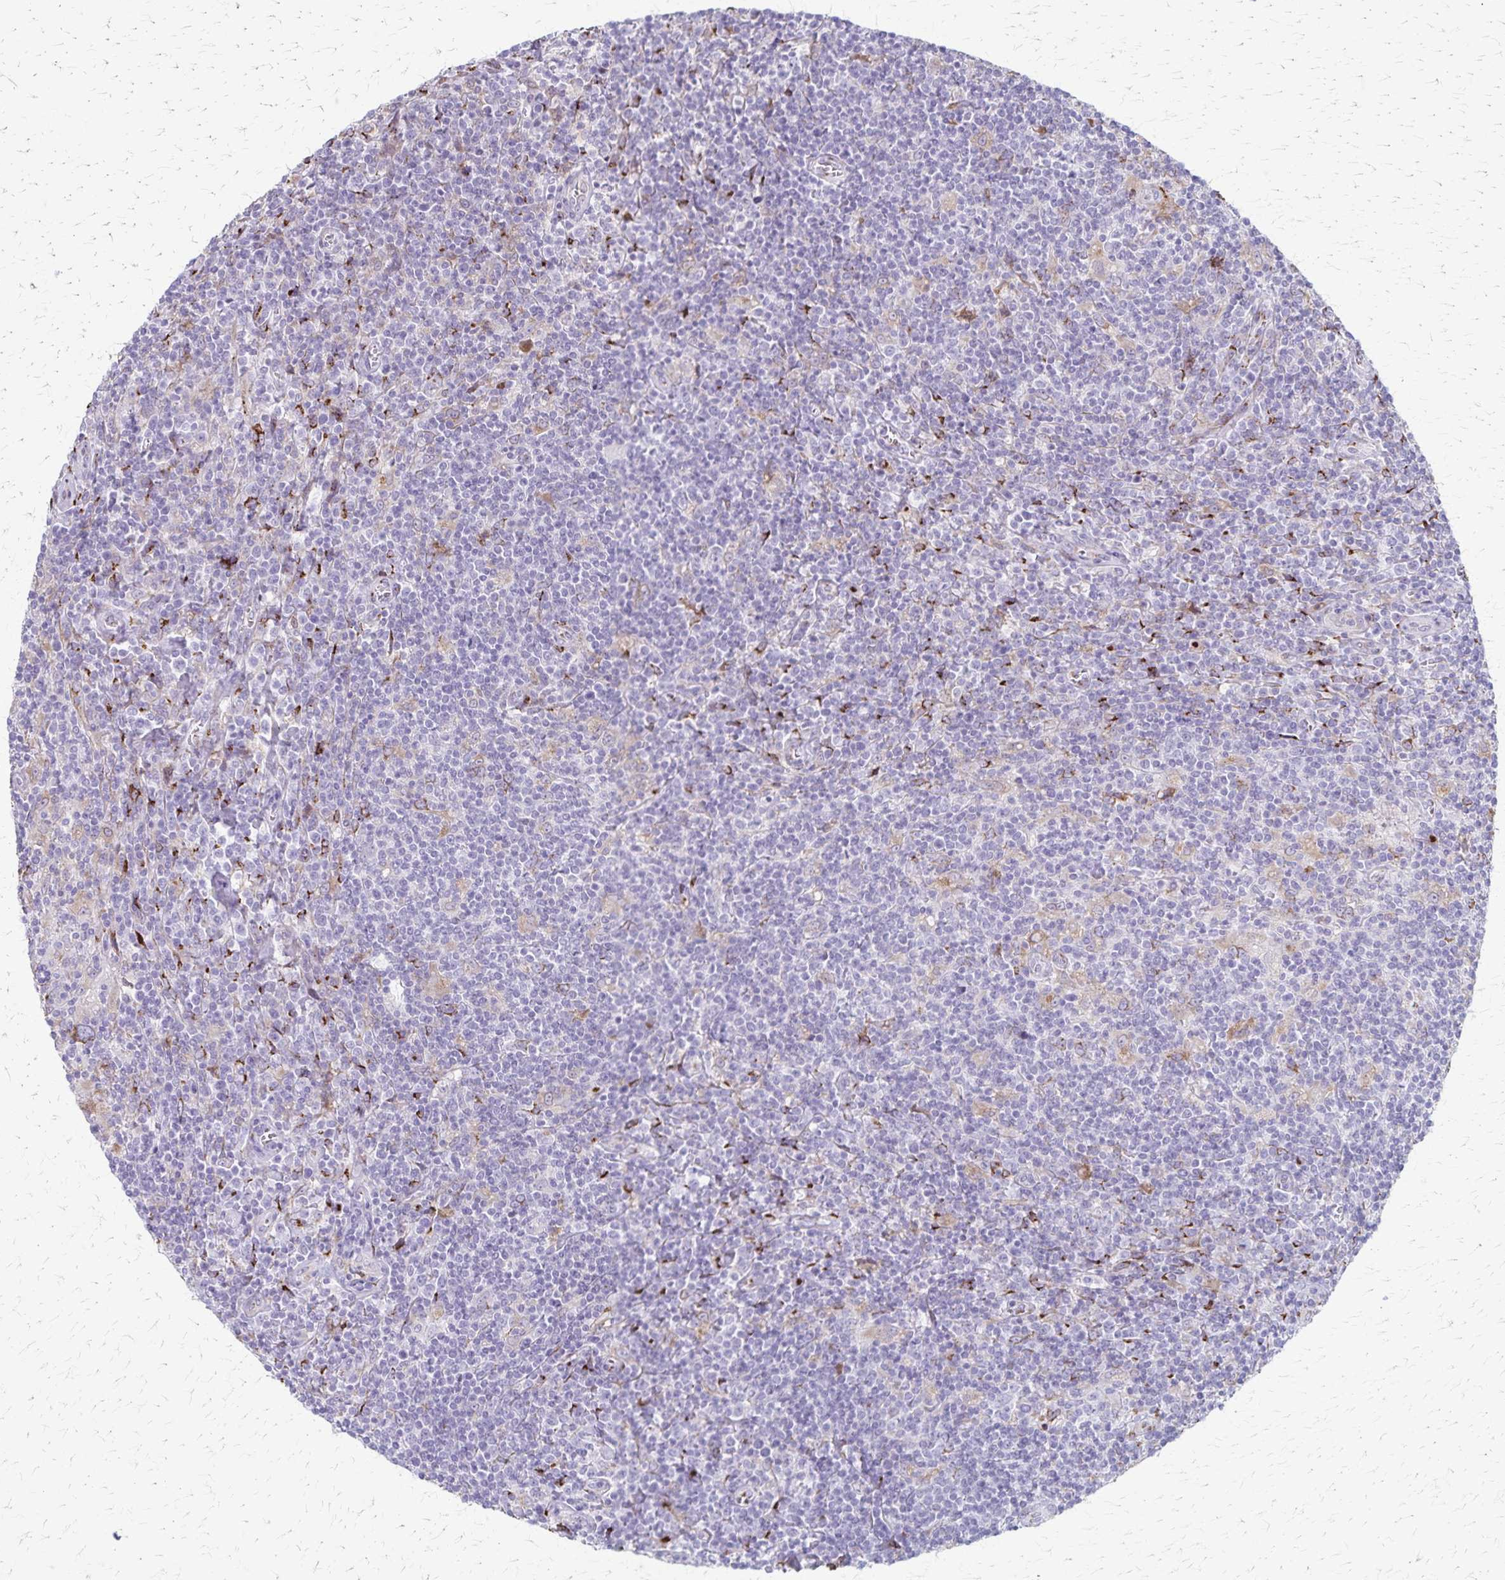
{"staining": {"intensity": "negative", "quantity": "none", "location": "none"}, "tissue": "lymphoma", "cell_type": "Tumor cells", "image_type": "cancer", "snomed": [{"axis": "morphology", "description": "Hodgkin's disease, NOS"}, {"axis": "topography", "description": "Lymph node"}], "caption": "This histopathology image is of lymphoma stained with IHC to label a protein in brown with the nuclei are counter-stained blue. There is no expression in tumor cells.", "gene": "MCFD2", "patient": {"sex": "male", "age": 40}}